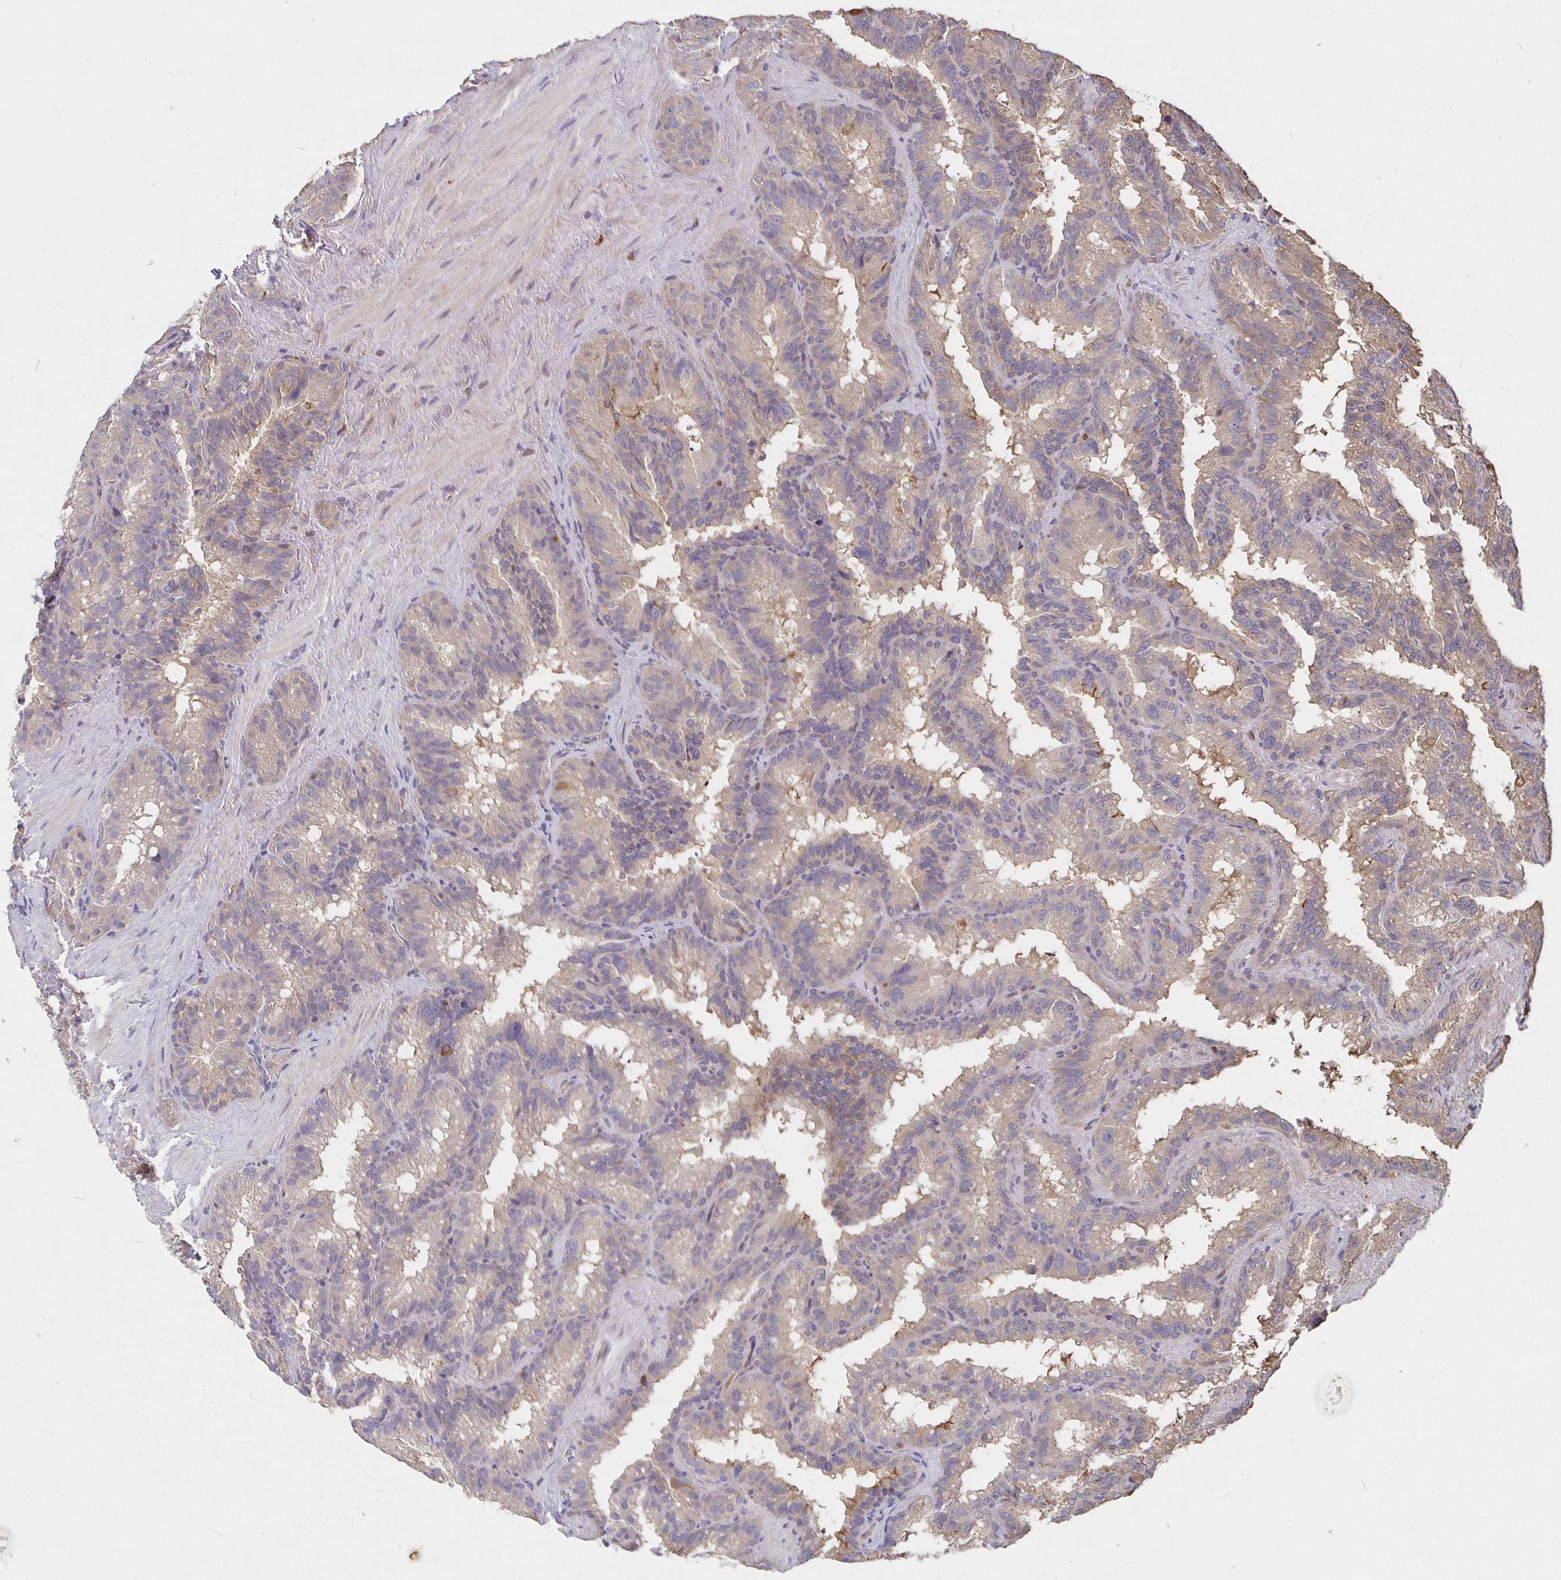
{"staining": {"intensity": "weak", "quantity": "25%-75%", "location": "cytoplasmic/membranous"}, "tissue": "seminal vesicle", "cell_type": "Glandular cells", "image_type": "normal", "snomed": [{"axis": "morphology", "description": "Normal tissue, NOS"}, {"axis": "topography", "description": "Seminal veicle"}], "caption": "Immunohistochemistry (IHC) image of benign human seminal vesicle stained for a protein (brown), which exhibits low levels of weak cytoplasmic/membranous staining in about 25%-75% of glandular cells.", "gene": "NOG", "patient": {"sex": "male", "age": 60}}